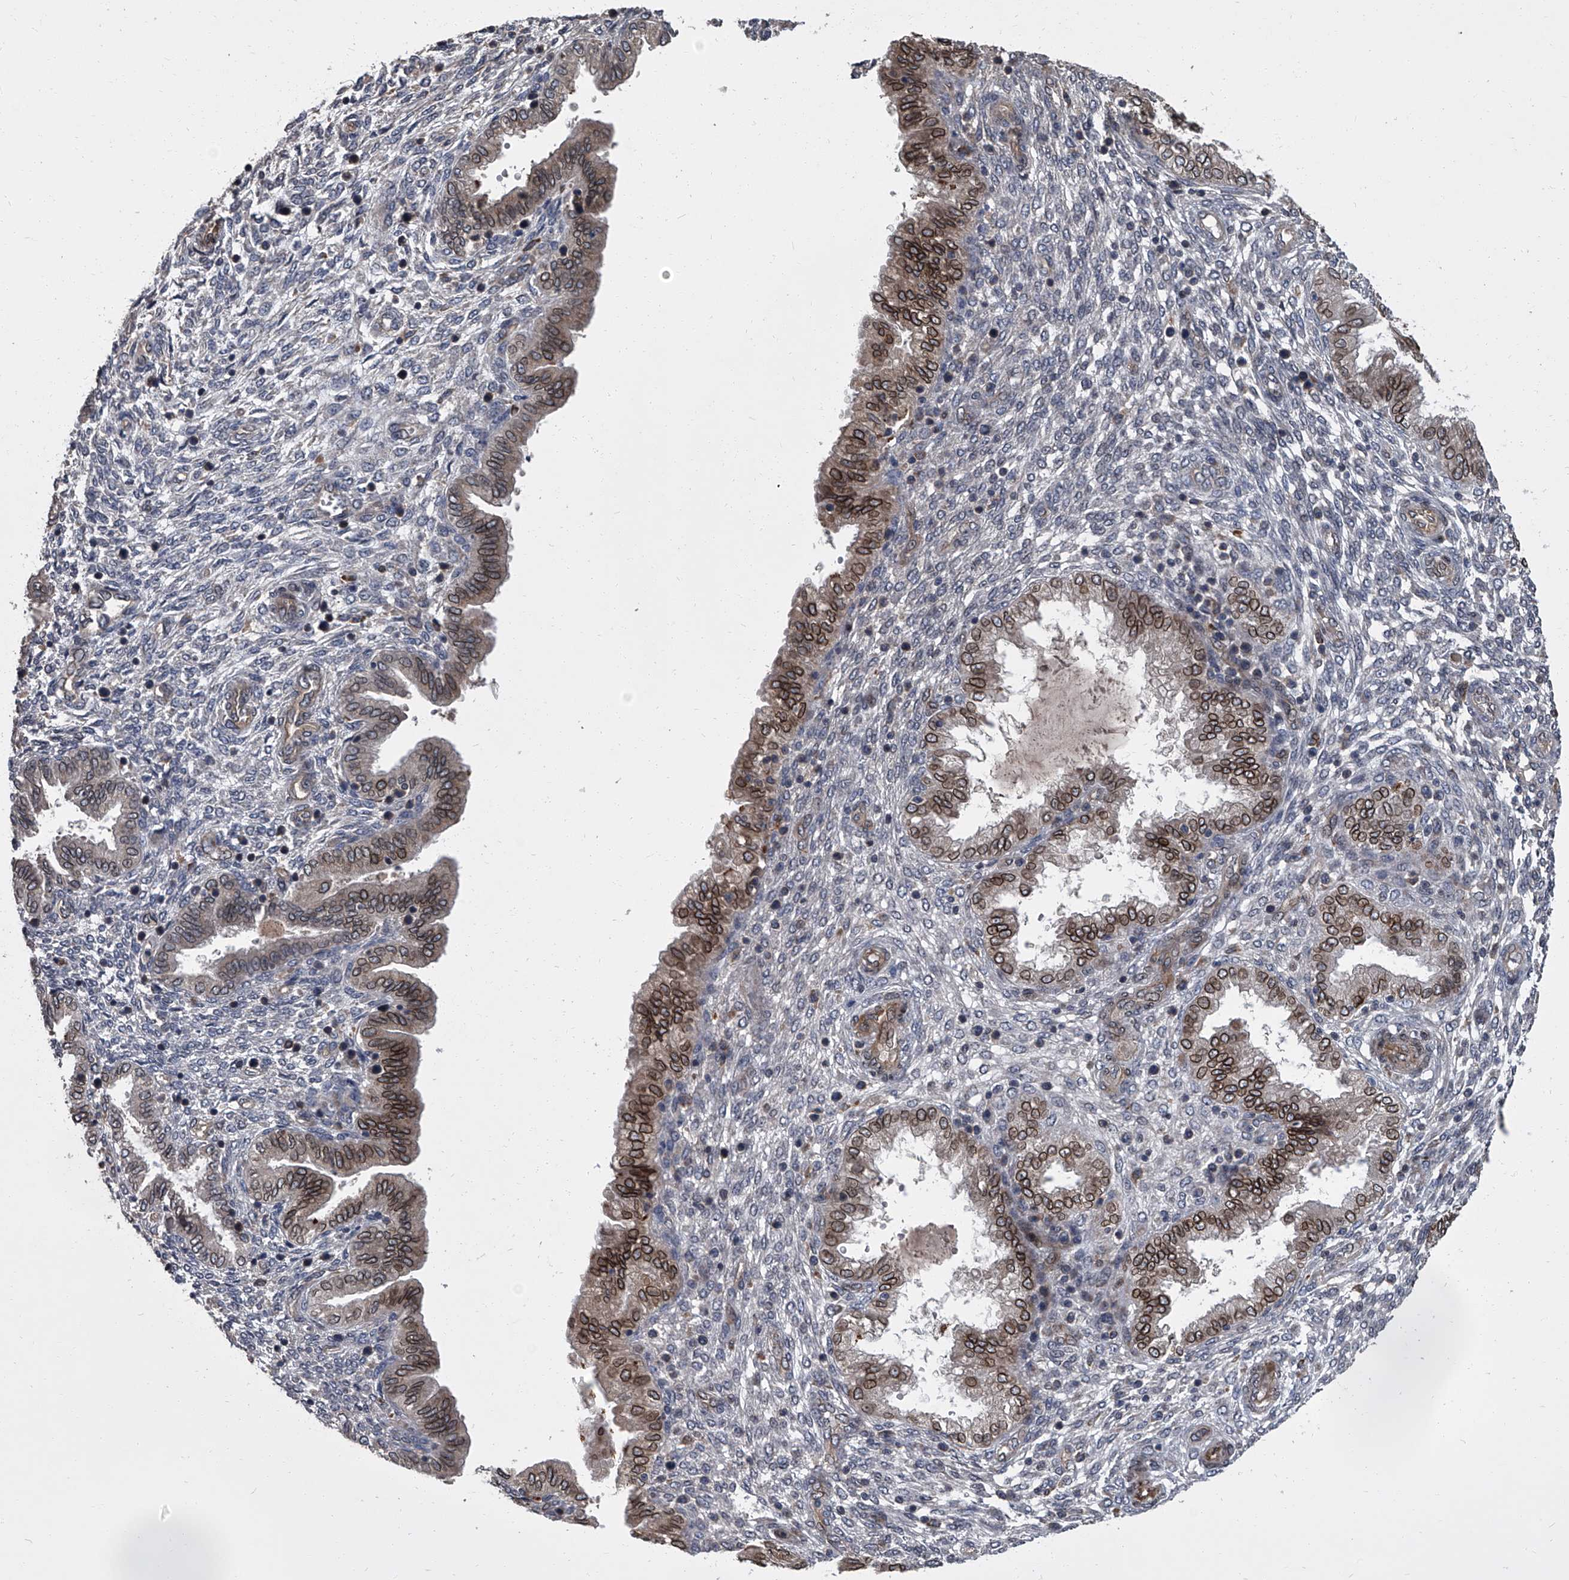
{"staining": {"intensity": "negative", "quantity": "none", "location": "none"}, "tissue": "endometrium", "cell_type": "Cells in endometrial stroma", "image_type": "normal", "snomed": [{"axis": "morphology", "description": "Normal tissue, NOS"}, {"axis": "topography", "description": "Endometrium"}], "caption": "DAB immunohistochemical staining of normal endometrium demonstrates no significant positivity in cells in endometrial stroma.", "gene": "LRRC8C", "patient": {"sex": "female", "age": 33}}